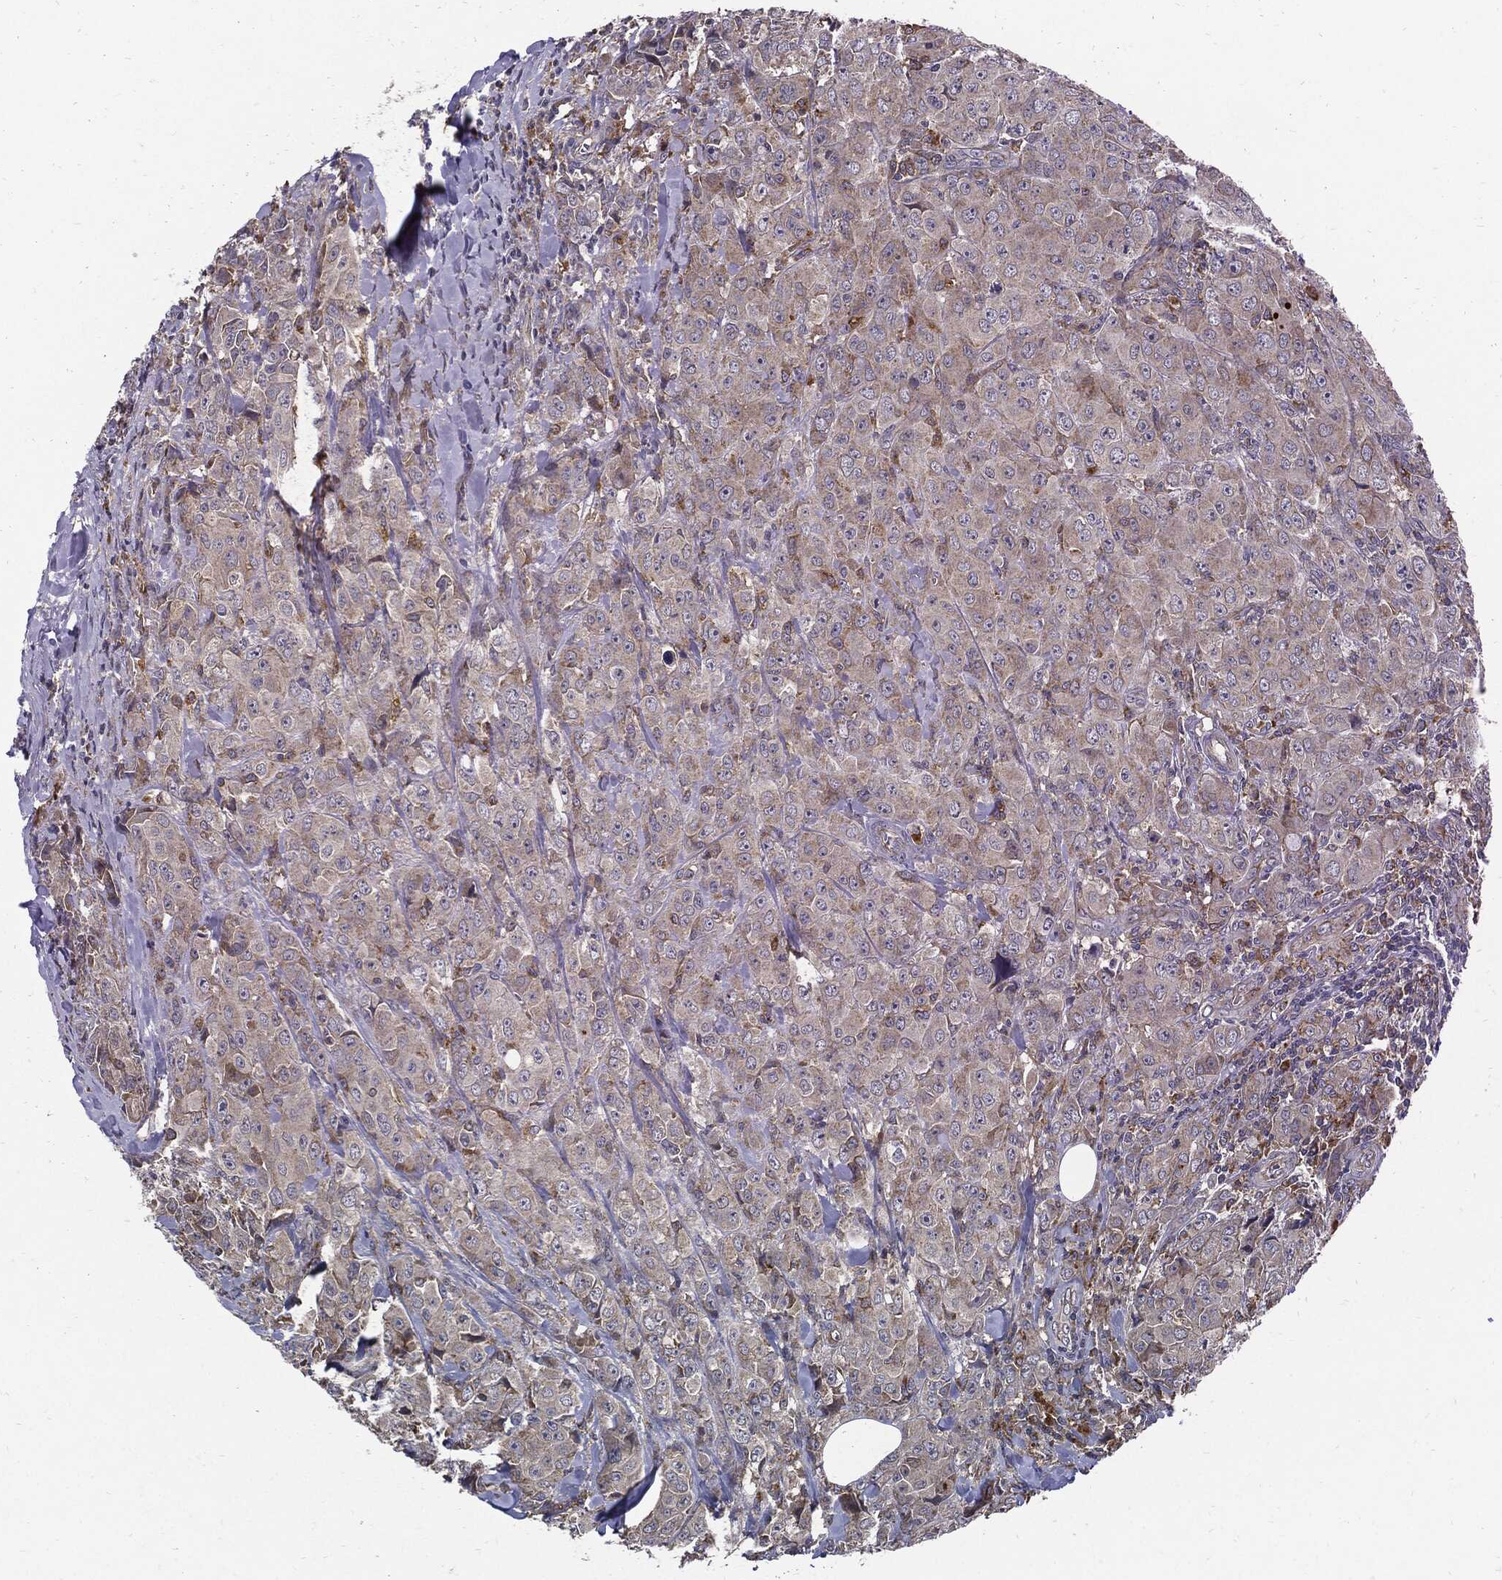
{"staining": {"intensity": "weak", "quantity": "<25%", "location": "cytoplasmic/membranous"}, "tissue": "breast cancer", "cell_type": "Tumor cells", "image_type": "cancer", "snomed": [{"axis": "morphology", "description": "Duct carcinoma"}, {"axis": "topography", "description": "Breast"}], "caption": "A high-resolution micrograph shows IHC staining of breast cancer, which displays no significant staining in tumor cells. Nuclei are stained in blue.", "gene": "SLC31A2", "patient": {"sex": "female", "age": 43}}